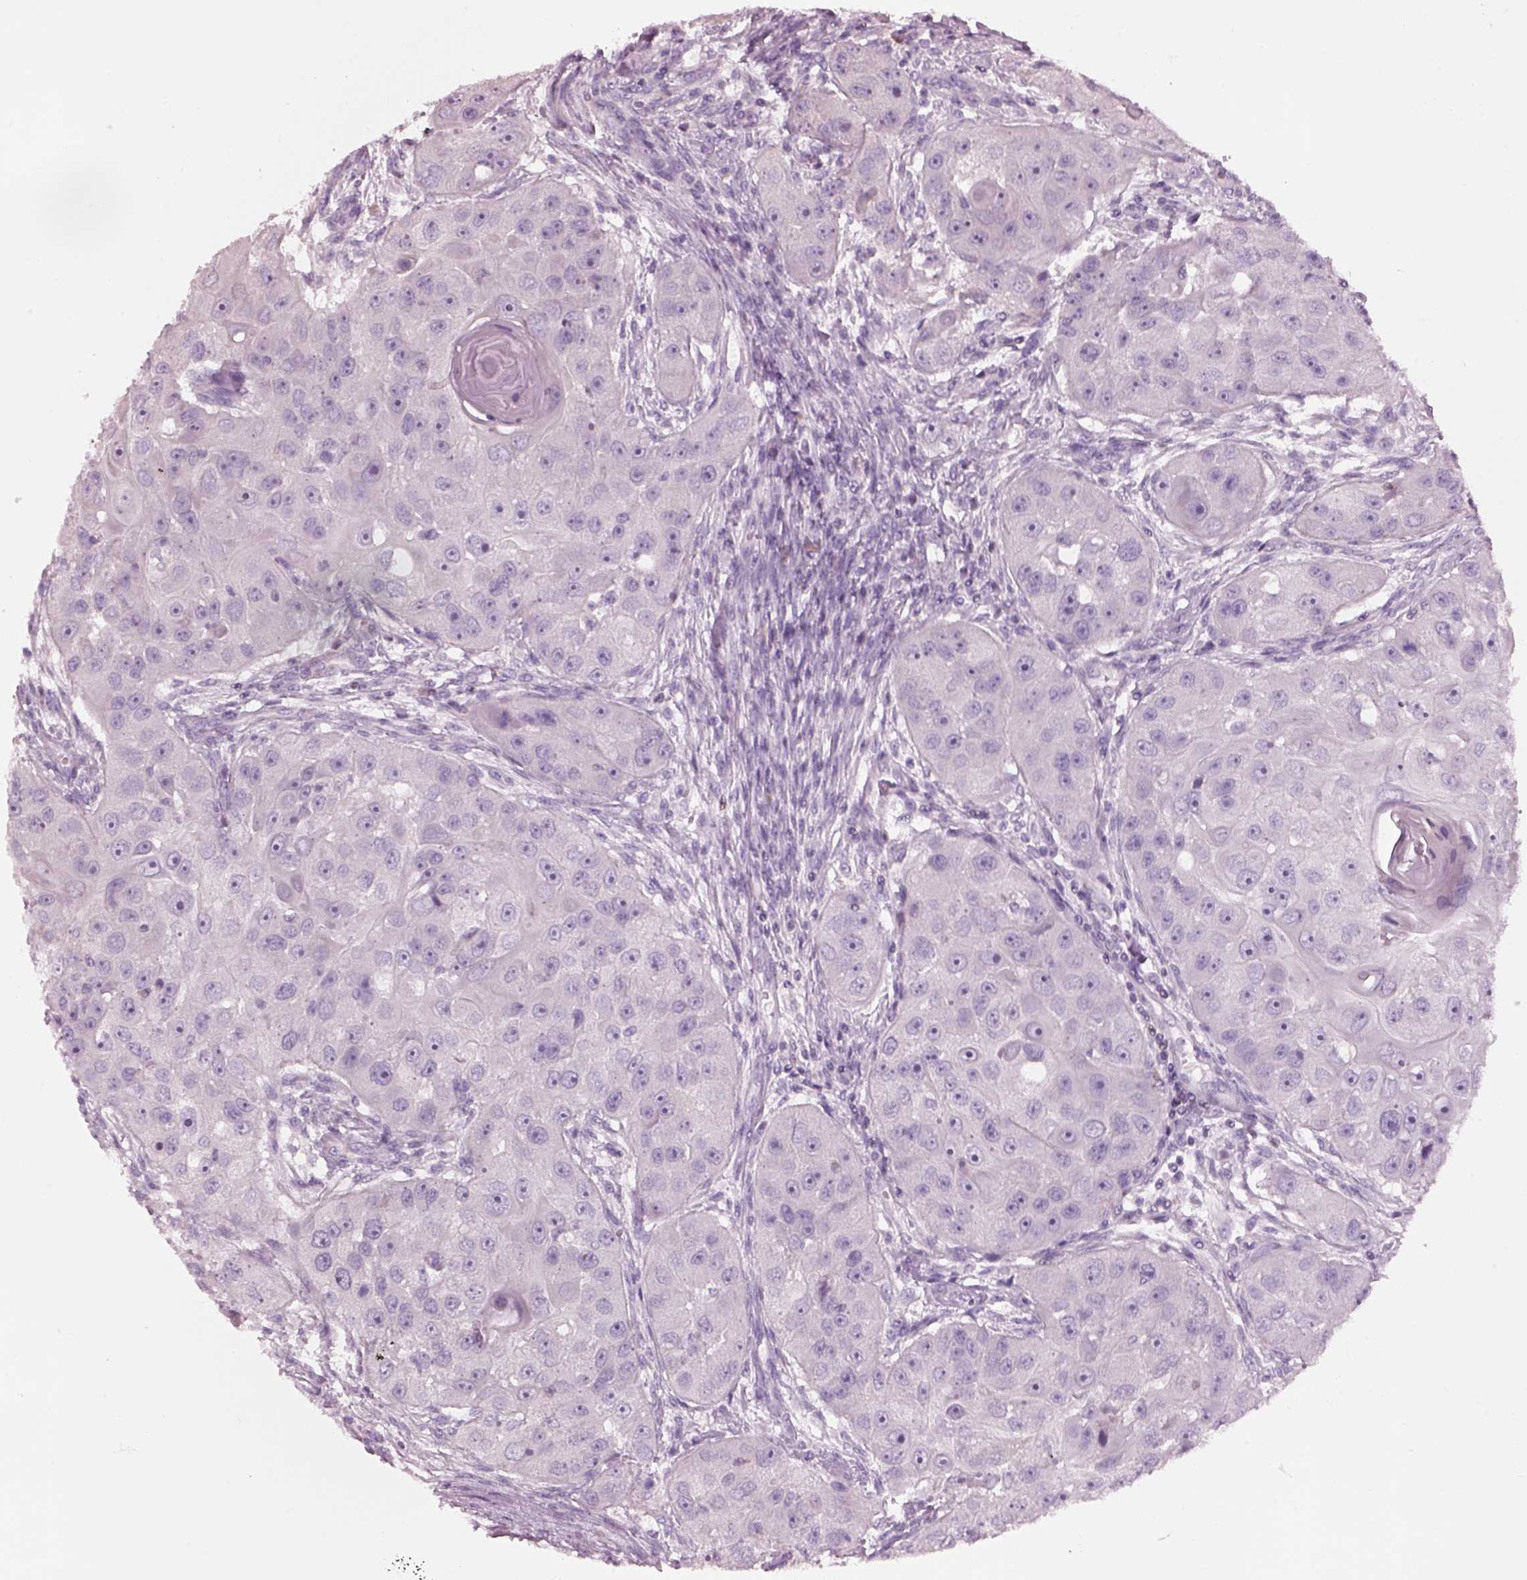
{"staining": {"intensity": "negative", "quantity": "none", "location": "none"}, "tissue": "head and neck cancer", "cell_type": "Tumor cells", "image_type": "cancer", "snomed": [{"axis": "morphology", "description": "Squamous cell carcinoma, NOS"}, {"axis": "topography", "description": "Head-Neck"}], "caption": "The immunohistochemistry (IHC) micrograph has no significant staining in tumor cells of squamous cell carcinoma (head and neck) tissue. (DAB IHC with hematoxylin counter stain).", "gene": "SLC27A2", "patient": {"sex": "male", "age": 51}}